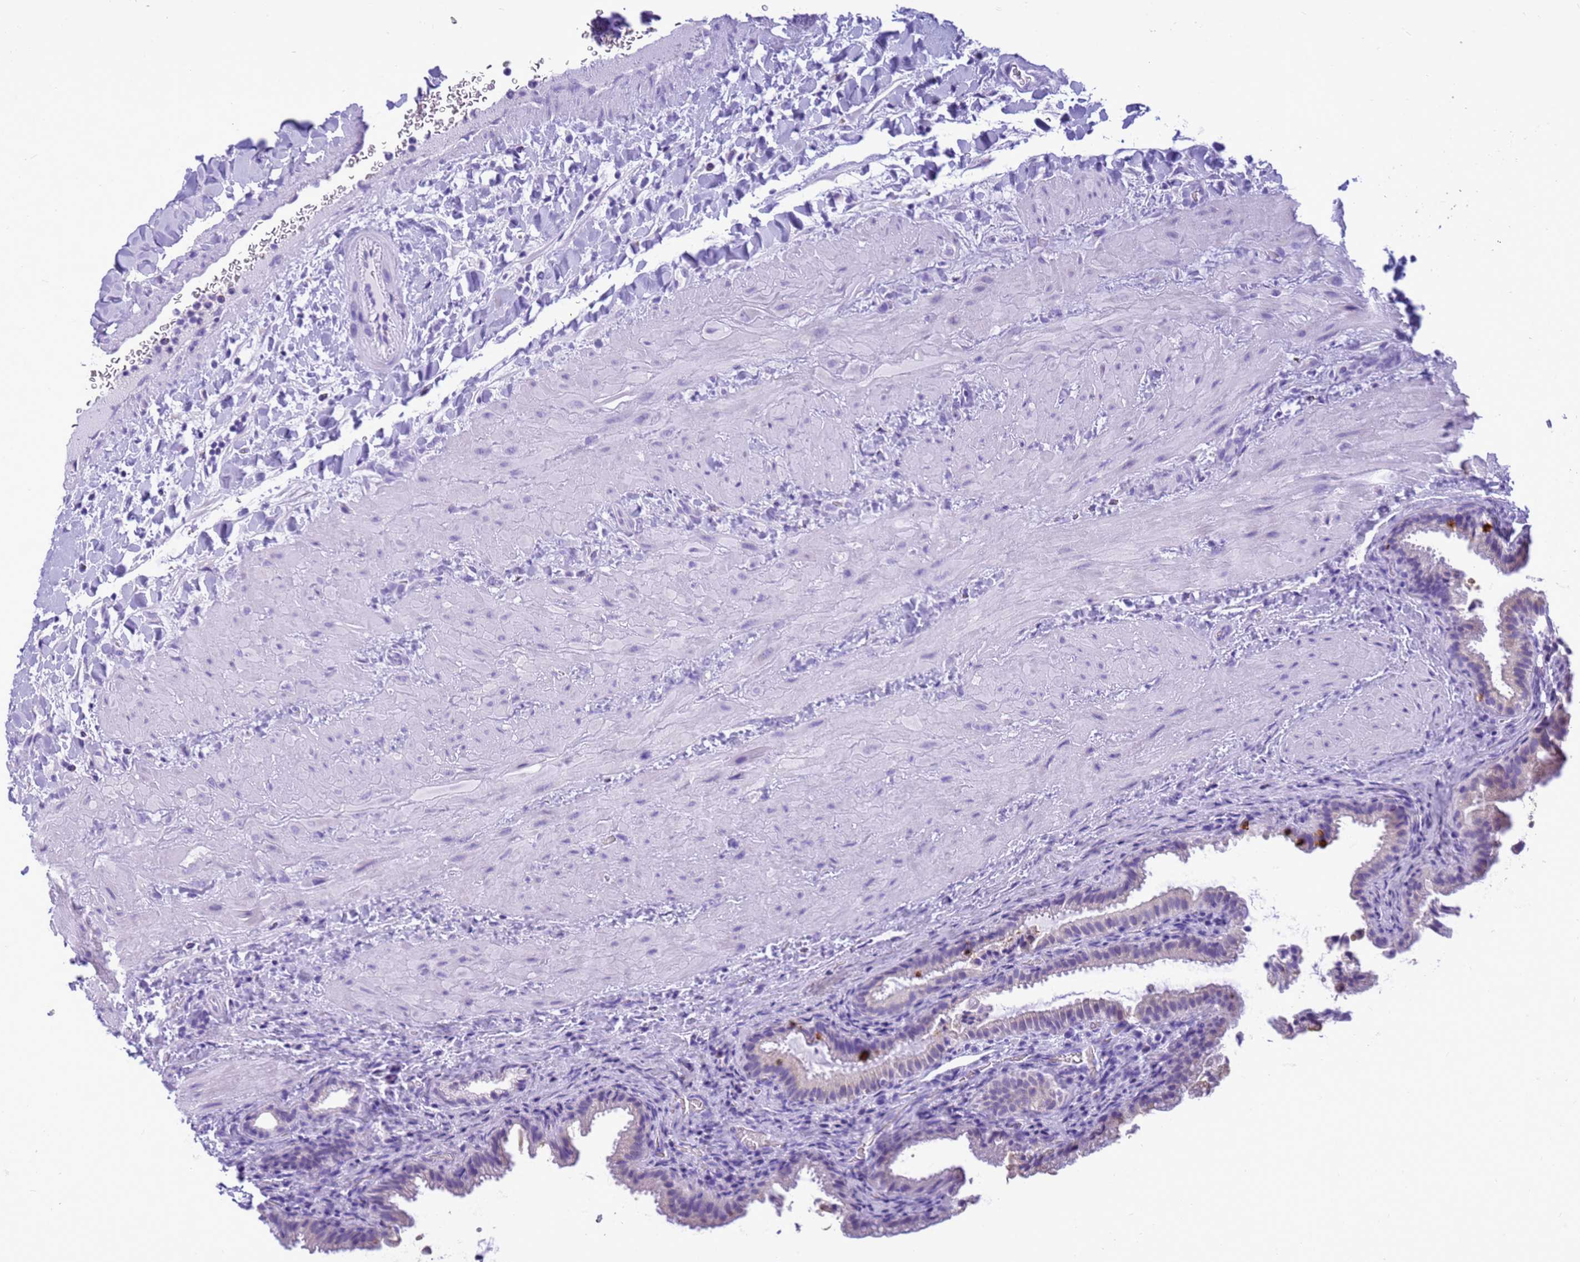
{"staining": {"intensity": "moderate", "quantity": "<25%", "location": "cytoplasmic/membranous"}, "tissue": "gallbladder", "cell_type": "Glandular cells", "image_type": "normal", "snomed": [{"axis": "morphology", "description": "Normal tissue, NOS"}, {"axis": "topography", "description": "Gallbladder"}], "caption": "Immunohistochemical staining of unremarkable human gallbladder exhibits moderate cytoplasmic/membranous protein staining in approximately <25% of glandular cells.", "gene": "STATH", "patient": {"sex": "male", "age": 24}}